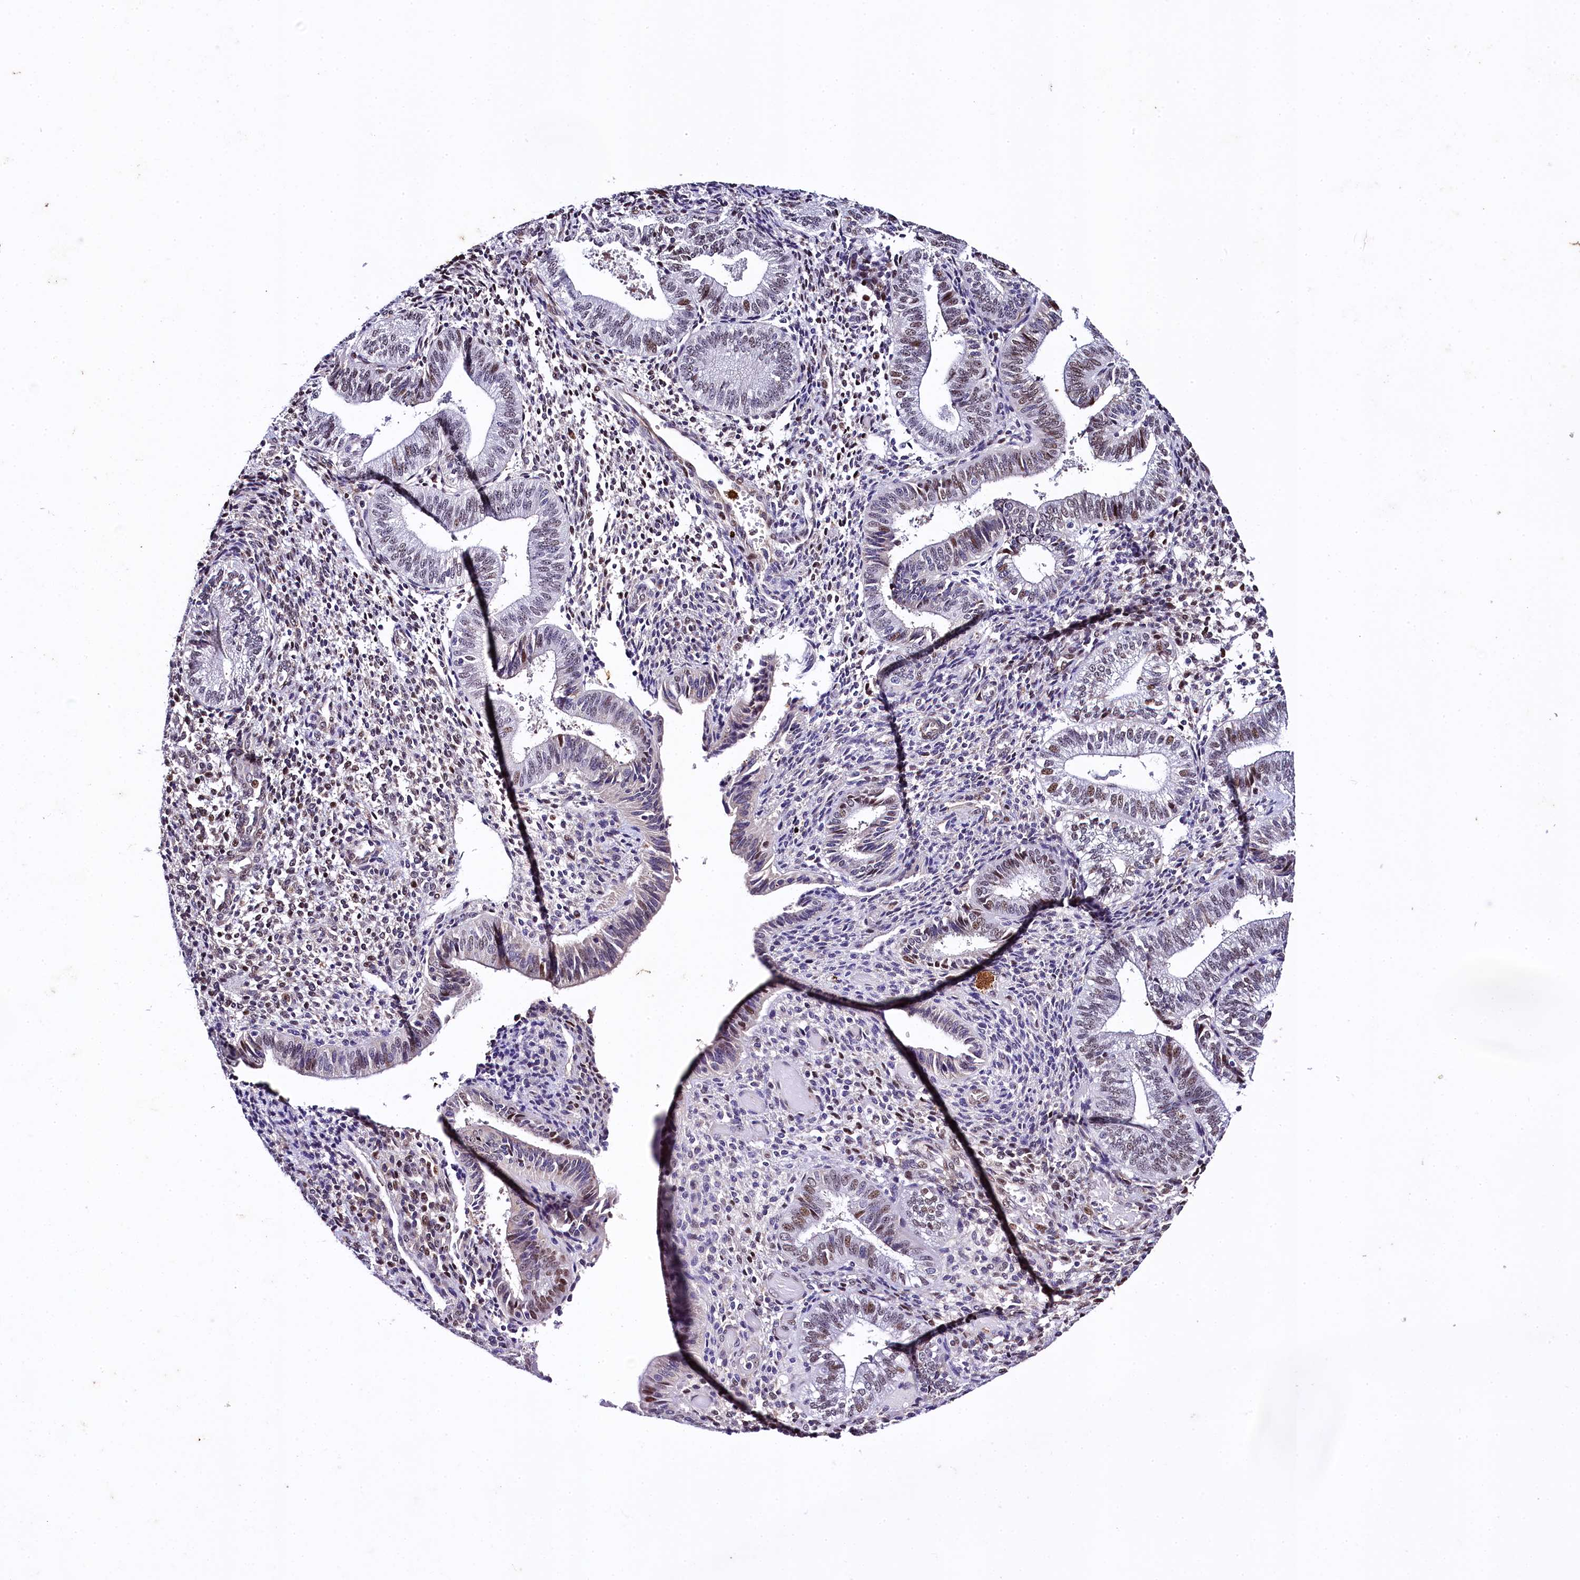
{"staining": {"intensity": "moderate", "quantity": "<25%", "location": "nuclear"}, "tissue": "endometrium", "cell_type": "Cells in endometrial stroma", "image_type": "normal", "snomed": [{"axis": "morphology", "description": "Normal tissue, NOS"}, {"axis": "topography", "description": "Endometrium"}], "caption": "Human endometrium stained with a brown dye shows moderate nuclear positive positivity in approximately <25% of cells in endometrial stroma.", "gene": "SAMD10", "patient": {"sex": "female", "age": 34}}